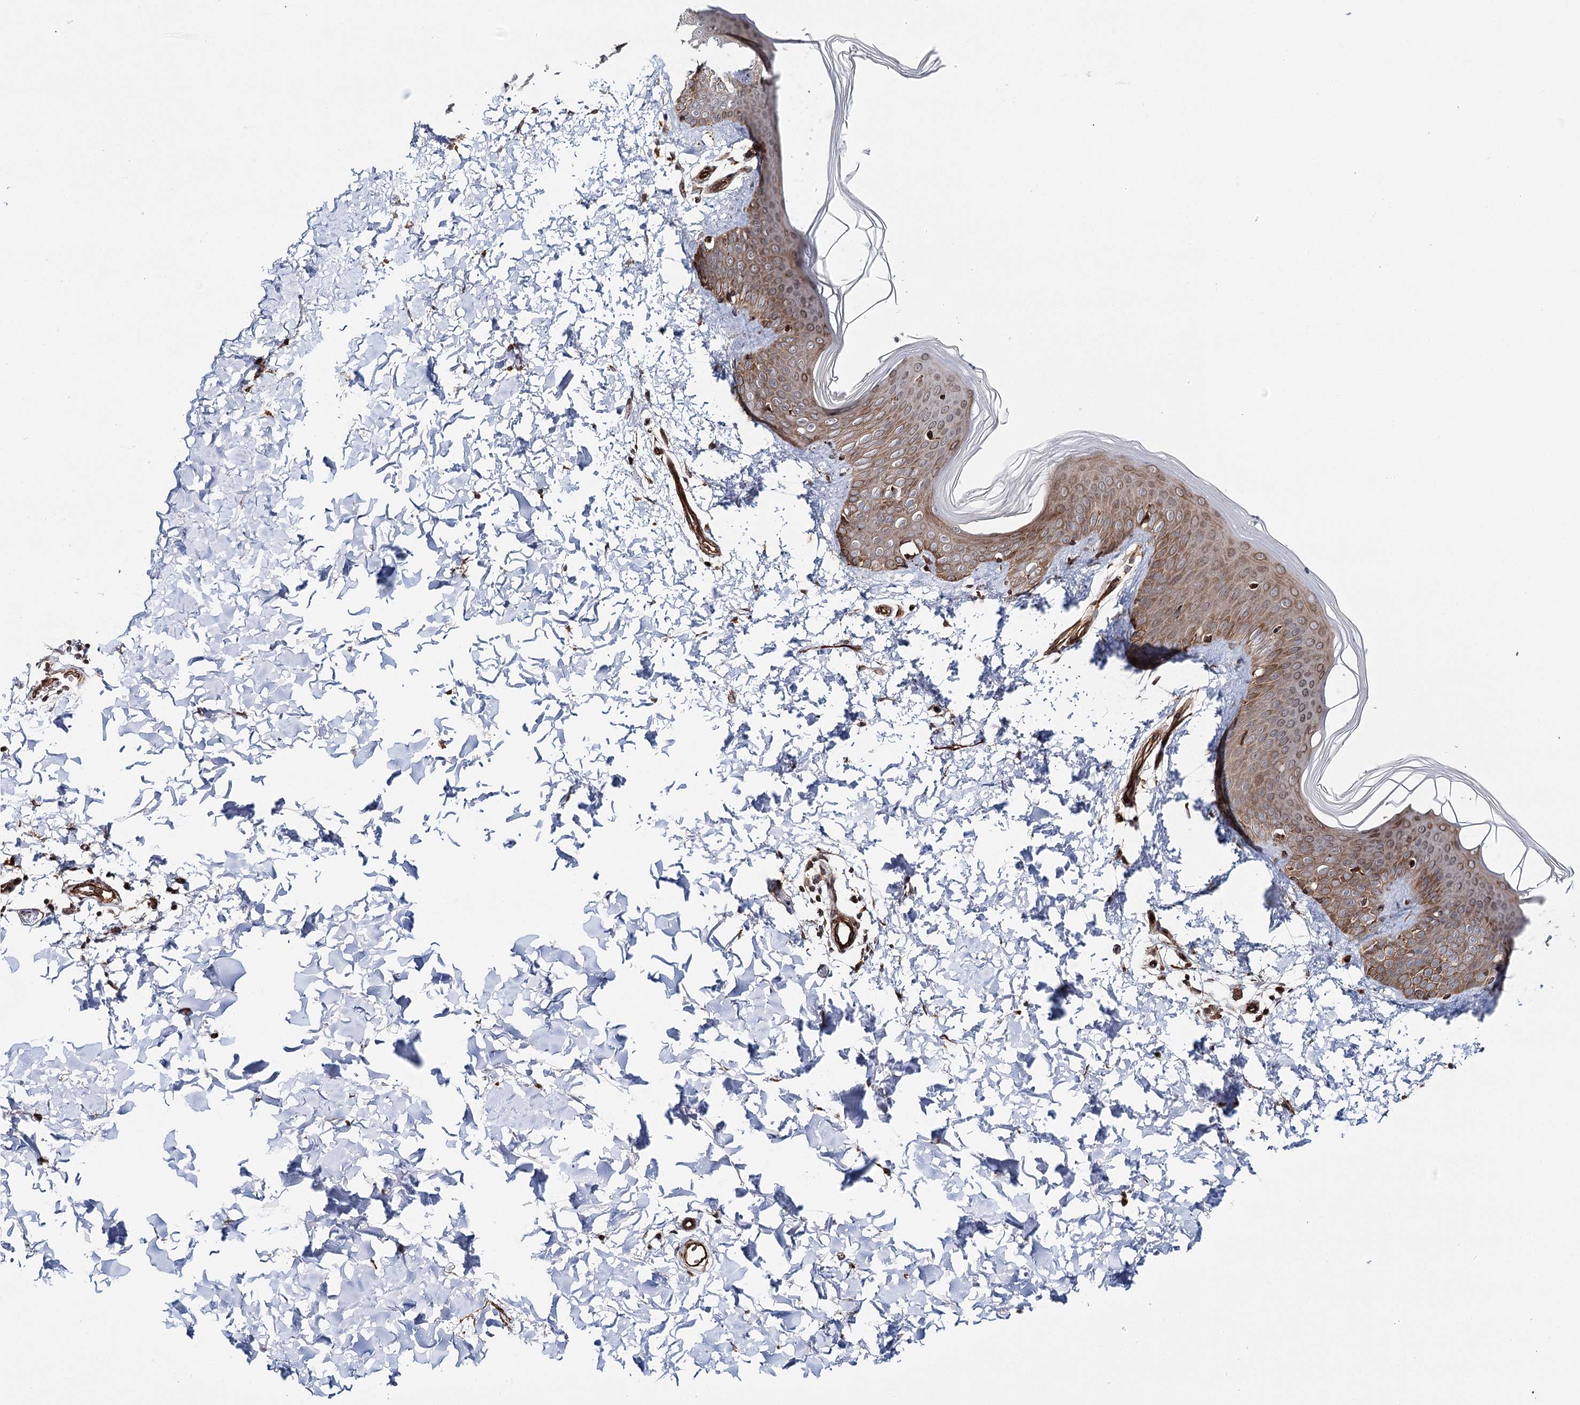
{"staining": {"intensity": "moderate", "quantity": ">75%", "location": "cytoplasmic/membranous"}, "tissue": "skin", "cell_type": "Fibroblasts", "image_type": "normal", "snomed": [{"axis": "morphology", "description": "Normal tissue, NOS"}, {"axis": "topography", "description": "Skin"}], "caption": "Immunohistochemistry (IHC) (DAB) staining of normal skin reveals moderate cytoplasmic/membranous protein staining in about >75% of fibroblasts. Immunohistochemistry stains the protein of interest in brown and the nuclei are stained blue.", "gene": "MKNK1", "patient": {"sex": "male", "age": 36}}